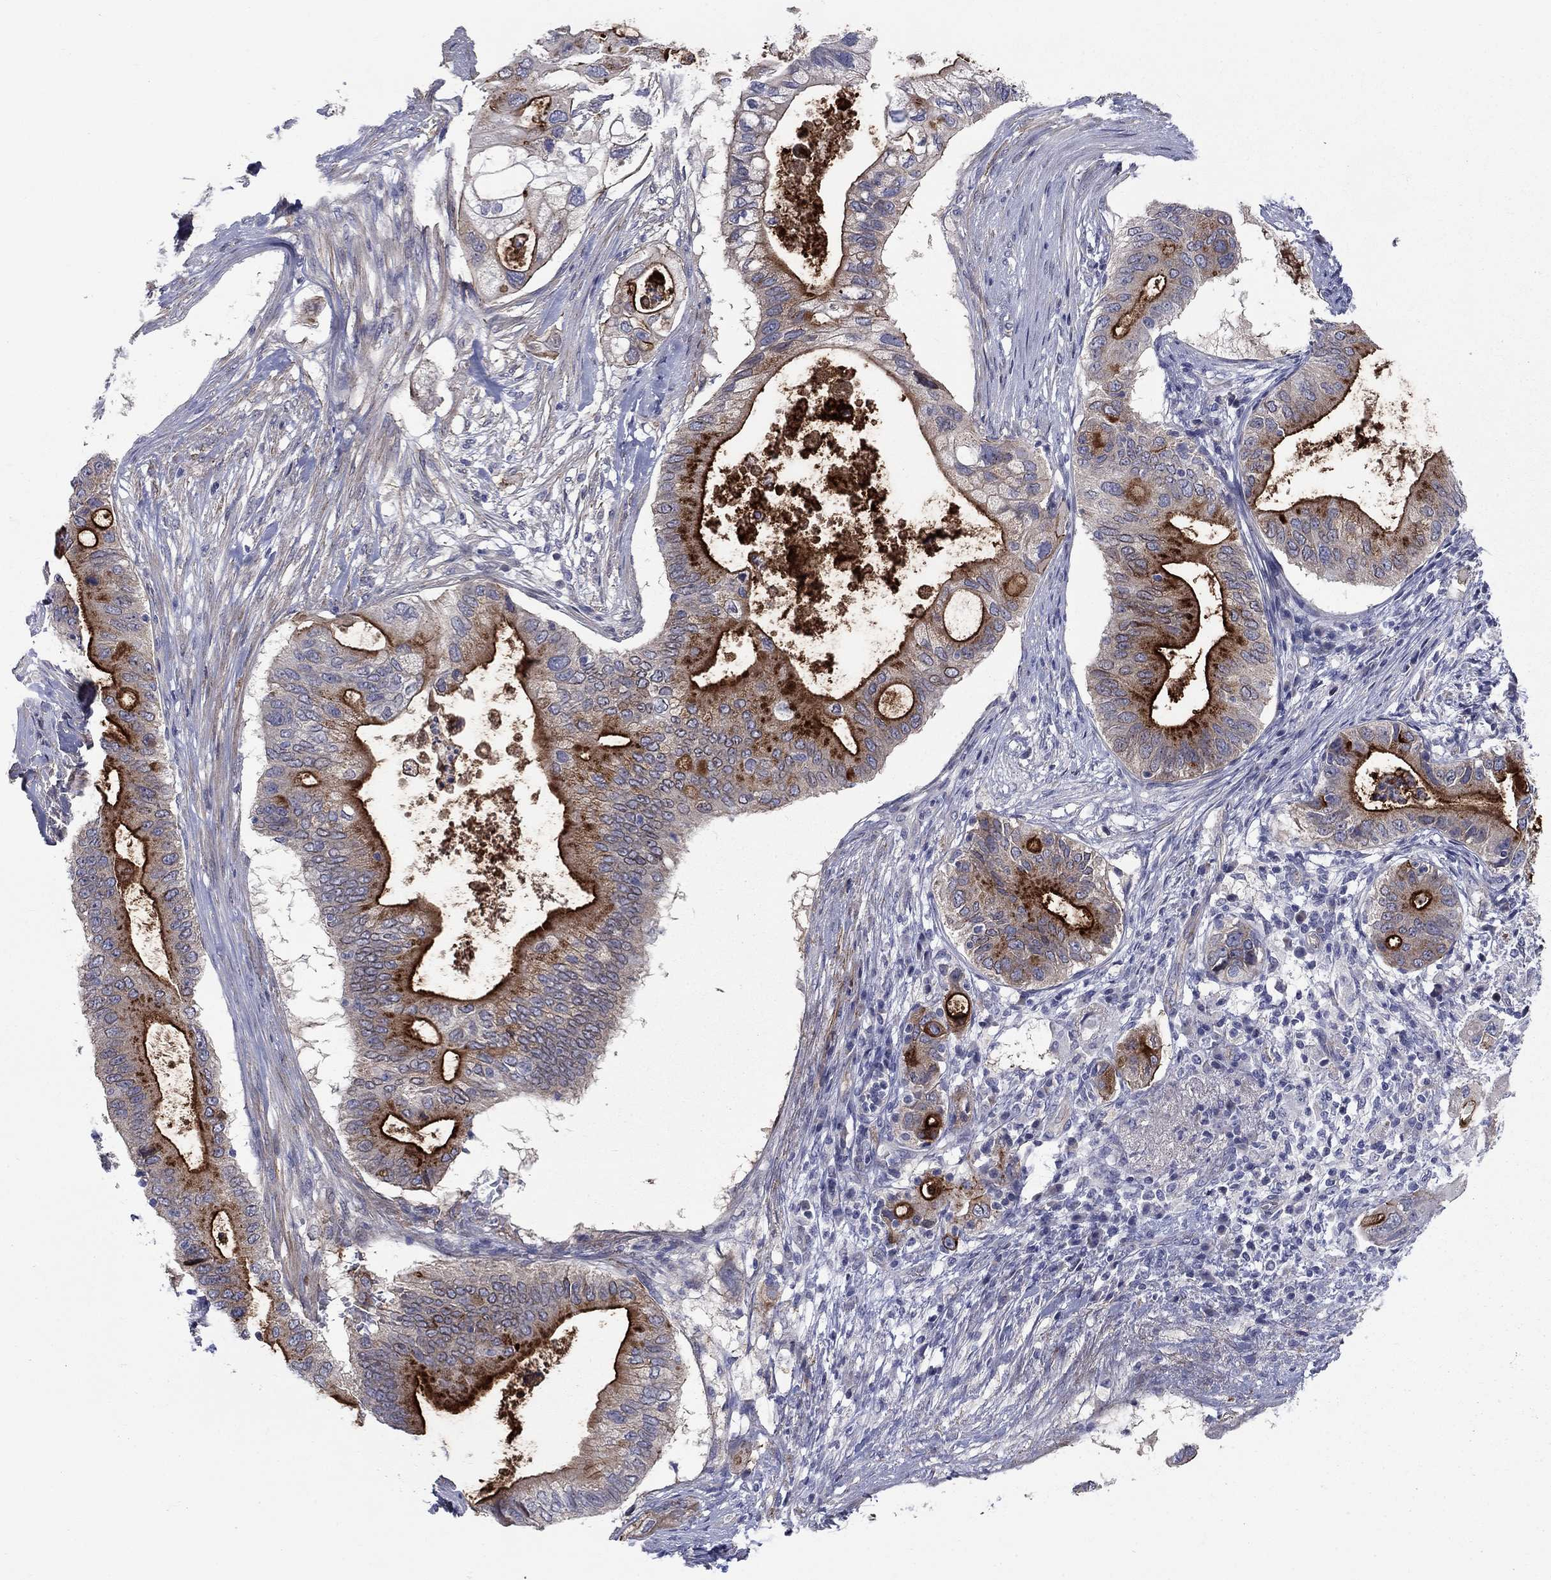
{"staining": {"intensity": "strong", "quantity": "<25%", "location": "cytoplasmic/membranous"}, "tissue": "pancreatic cancer", "cell_type": "Tumor cells", "image_type": "cancer", "snomed": [{"axis": "morphology", "description": "Adenocarcinoma, NOS"}, {"axis": "topography", "description": "Pancreas"}], "caption": "Human pancreatic adenocarcinoma stained for a protein (brown) shows strong cytoplasmic/membranous positive expression in about <25% of tumor cells.", "gene": "SLC1A1", "patient": {"sex": "female", "age": 72}}